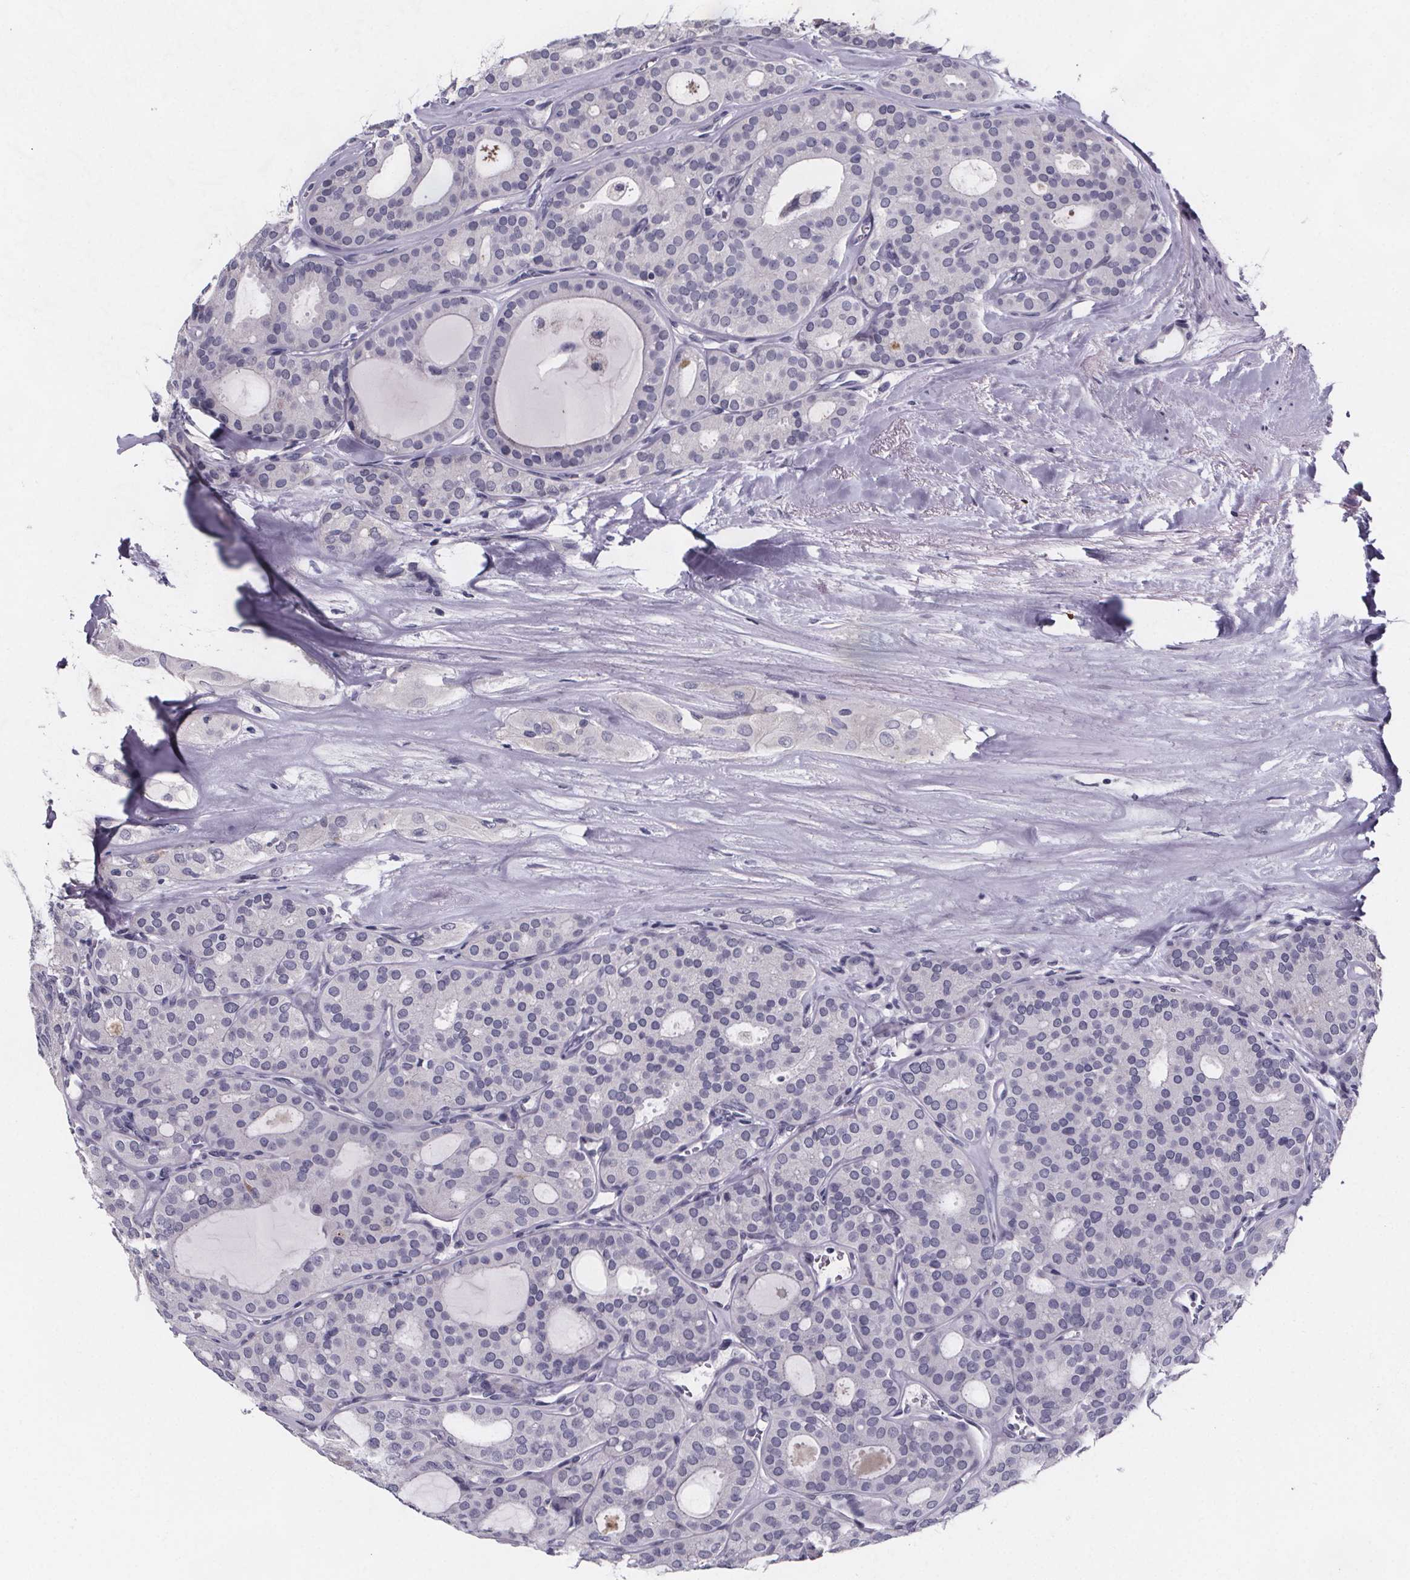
{"staining": {"intensity": "negative", "quantity": "none", "location": "none"}, "tissue": "thyroid cancer", "cell_type": "Tumor cells", "image_type": "cancer", "snomed": [{"axis": "morphology", "description": "Follicular adenoma carcinoma, NOS"}, {"axis": "topography", "description": "Thyroid gland"}], "caption": "Immunohistochemistry (IHC) micrograph of human follicular adenoma carcinoma (thyroid) stained for a protein (brown), which demonstrates no expression in tumor cells. The staining is performed using DAB brown chromogen with nuclei counter-stained in using hematoxylin.", "gene": "PAH", "patient": {"sex": "male", "age": 75}}